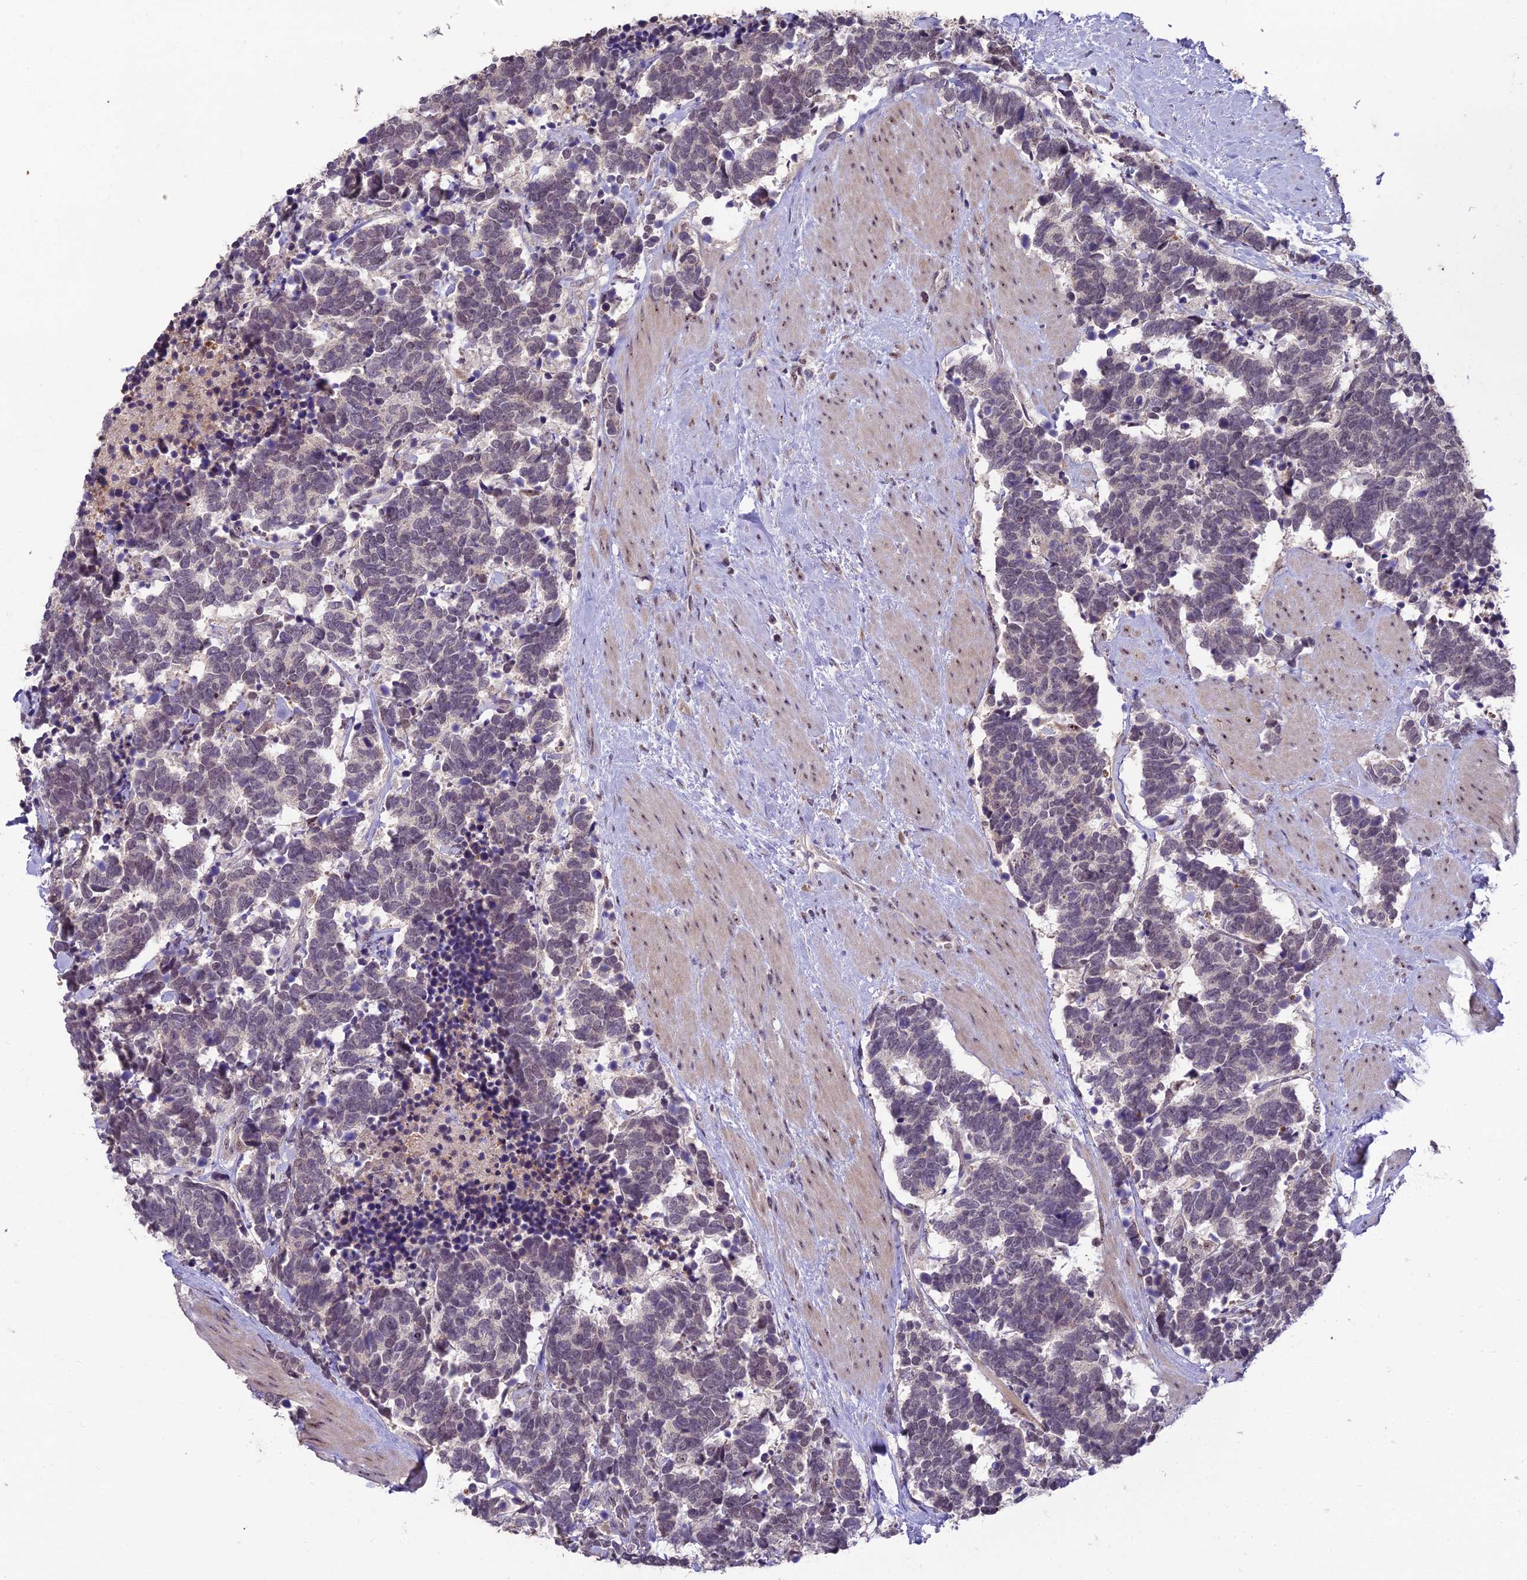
{"staining": {"intensity": "negative", "quantity": "none", "location": "none"}, "tissue": "carcinoid", "cell_type": "Tumor cells", "image_type": "cancer", "snomed": [{"axis": "morphology", "description": "Carcinoma, NOS"}, {"axis": "morphology", "description": "Carcinoid, malignant, NOS"}, {"axis": "topography", "description": "Prostate"}], "caption": "High magnification brightfield microscopy of carcinoid stained with DAB (3,3'-diaminobenzidine) (brown) and counterstained with hematoxylin (blue): tumor cells show no significant staining.", "gene": "ZNF333", "patient": {"sex": "male", "age": 57}}